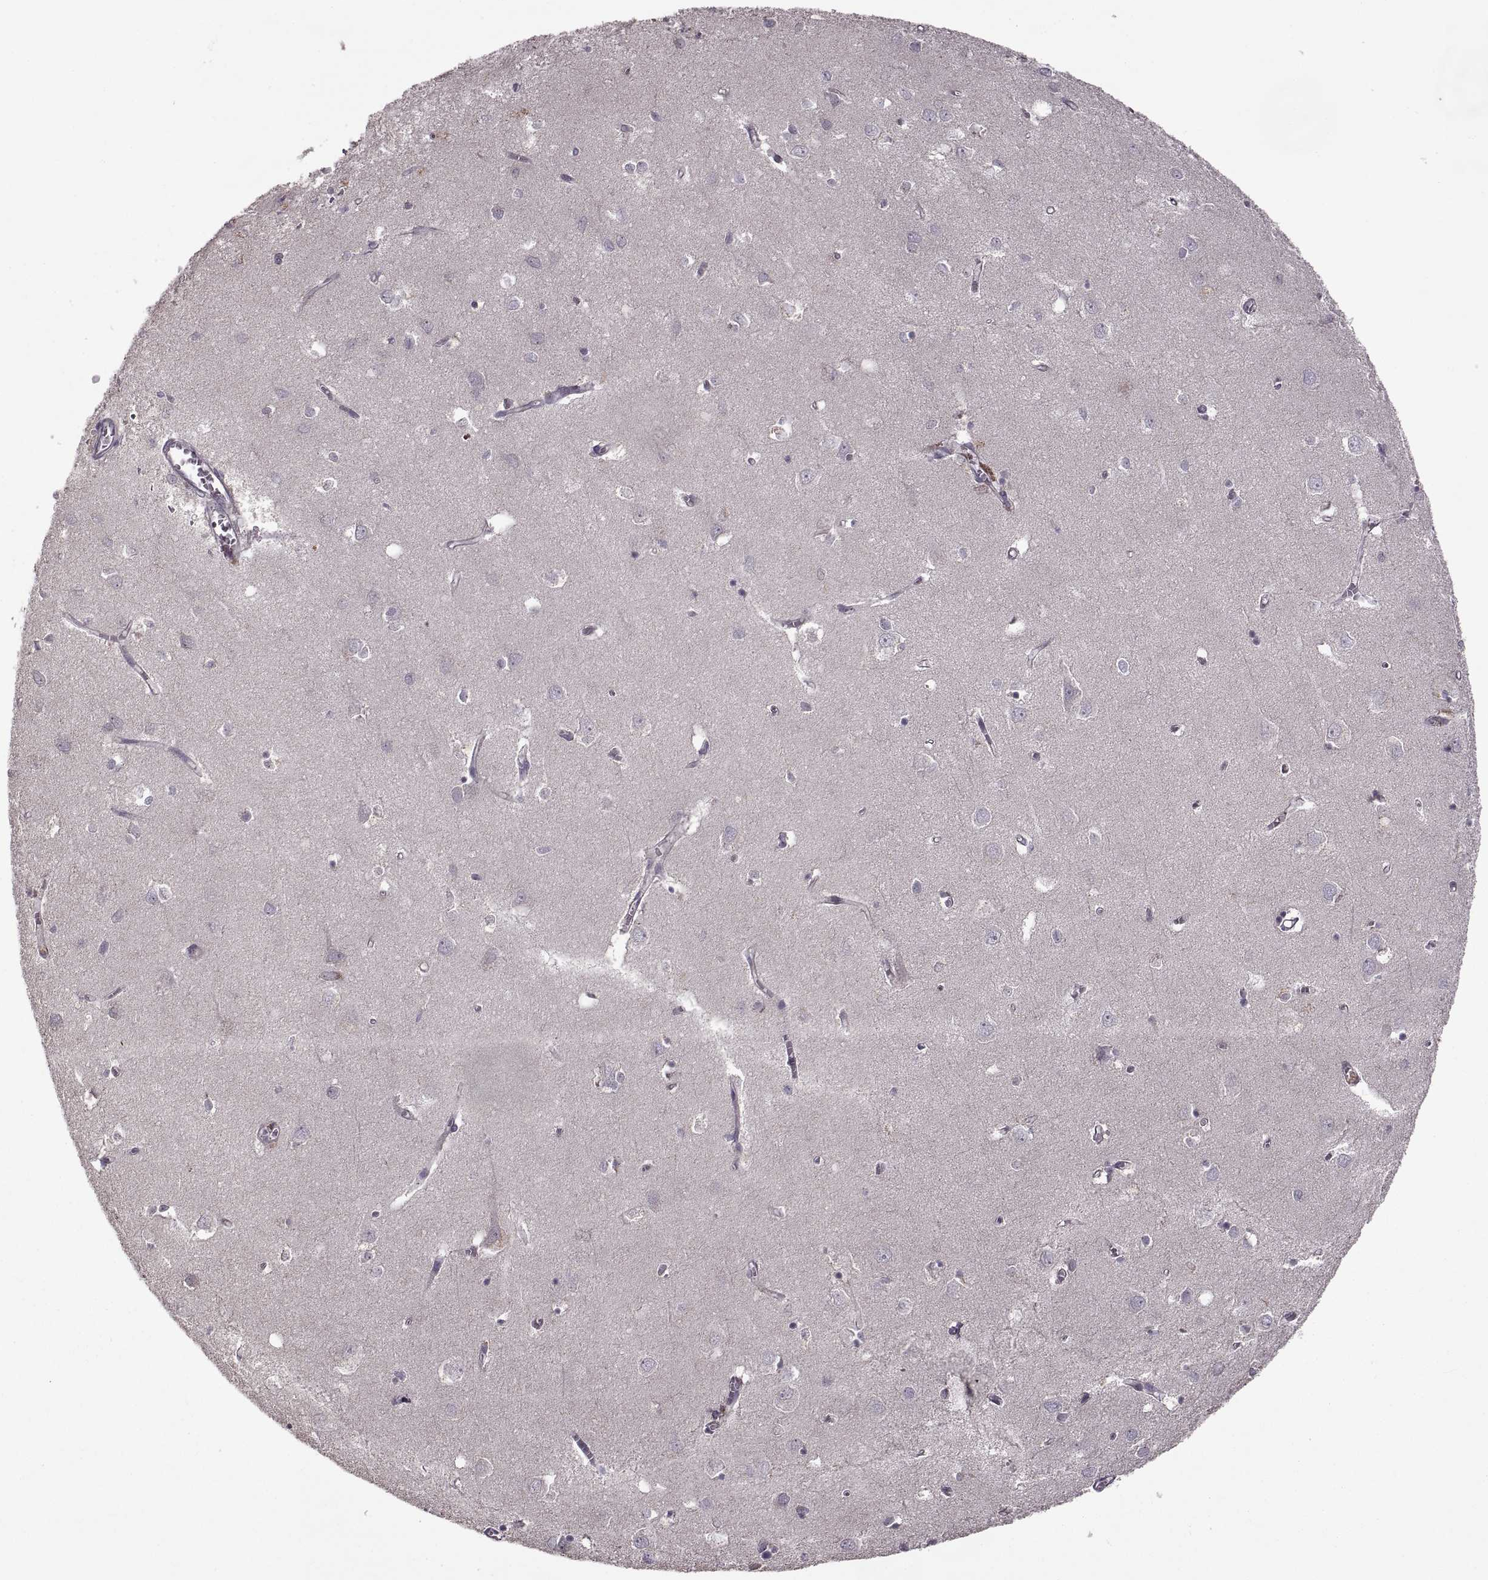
{"staining": {"intensity": "negative", "quantity": "none", "location": "none"}, "tissue": "cerebral cortex", "cell_type": "Endothelial cells", "image_type": "normal", "snomed": [{"axis": "morphology", "description": "Normal tissue, NOS"}, {"axis": "topography", "description": "Cerebral cortex"}], "caption": "The photomicrograph displays no staining of endothelial cells in unremarkable cerebral cortex. (IHC, brightfield microscopy, high magnification).", "gene": "PIERCE1", "patient": {"sex": "male", "age": 70}}